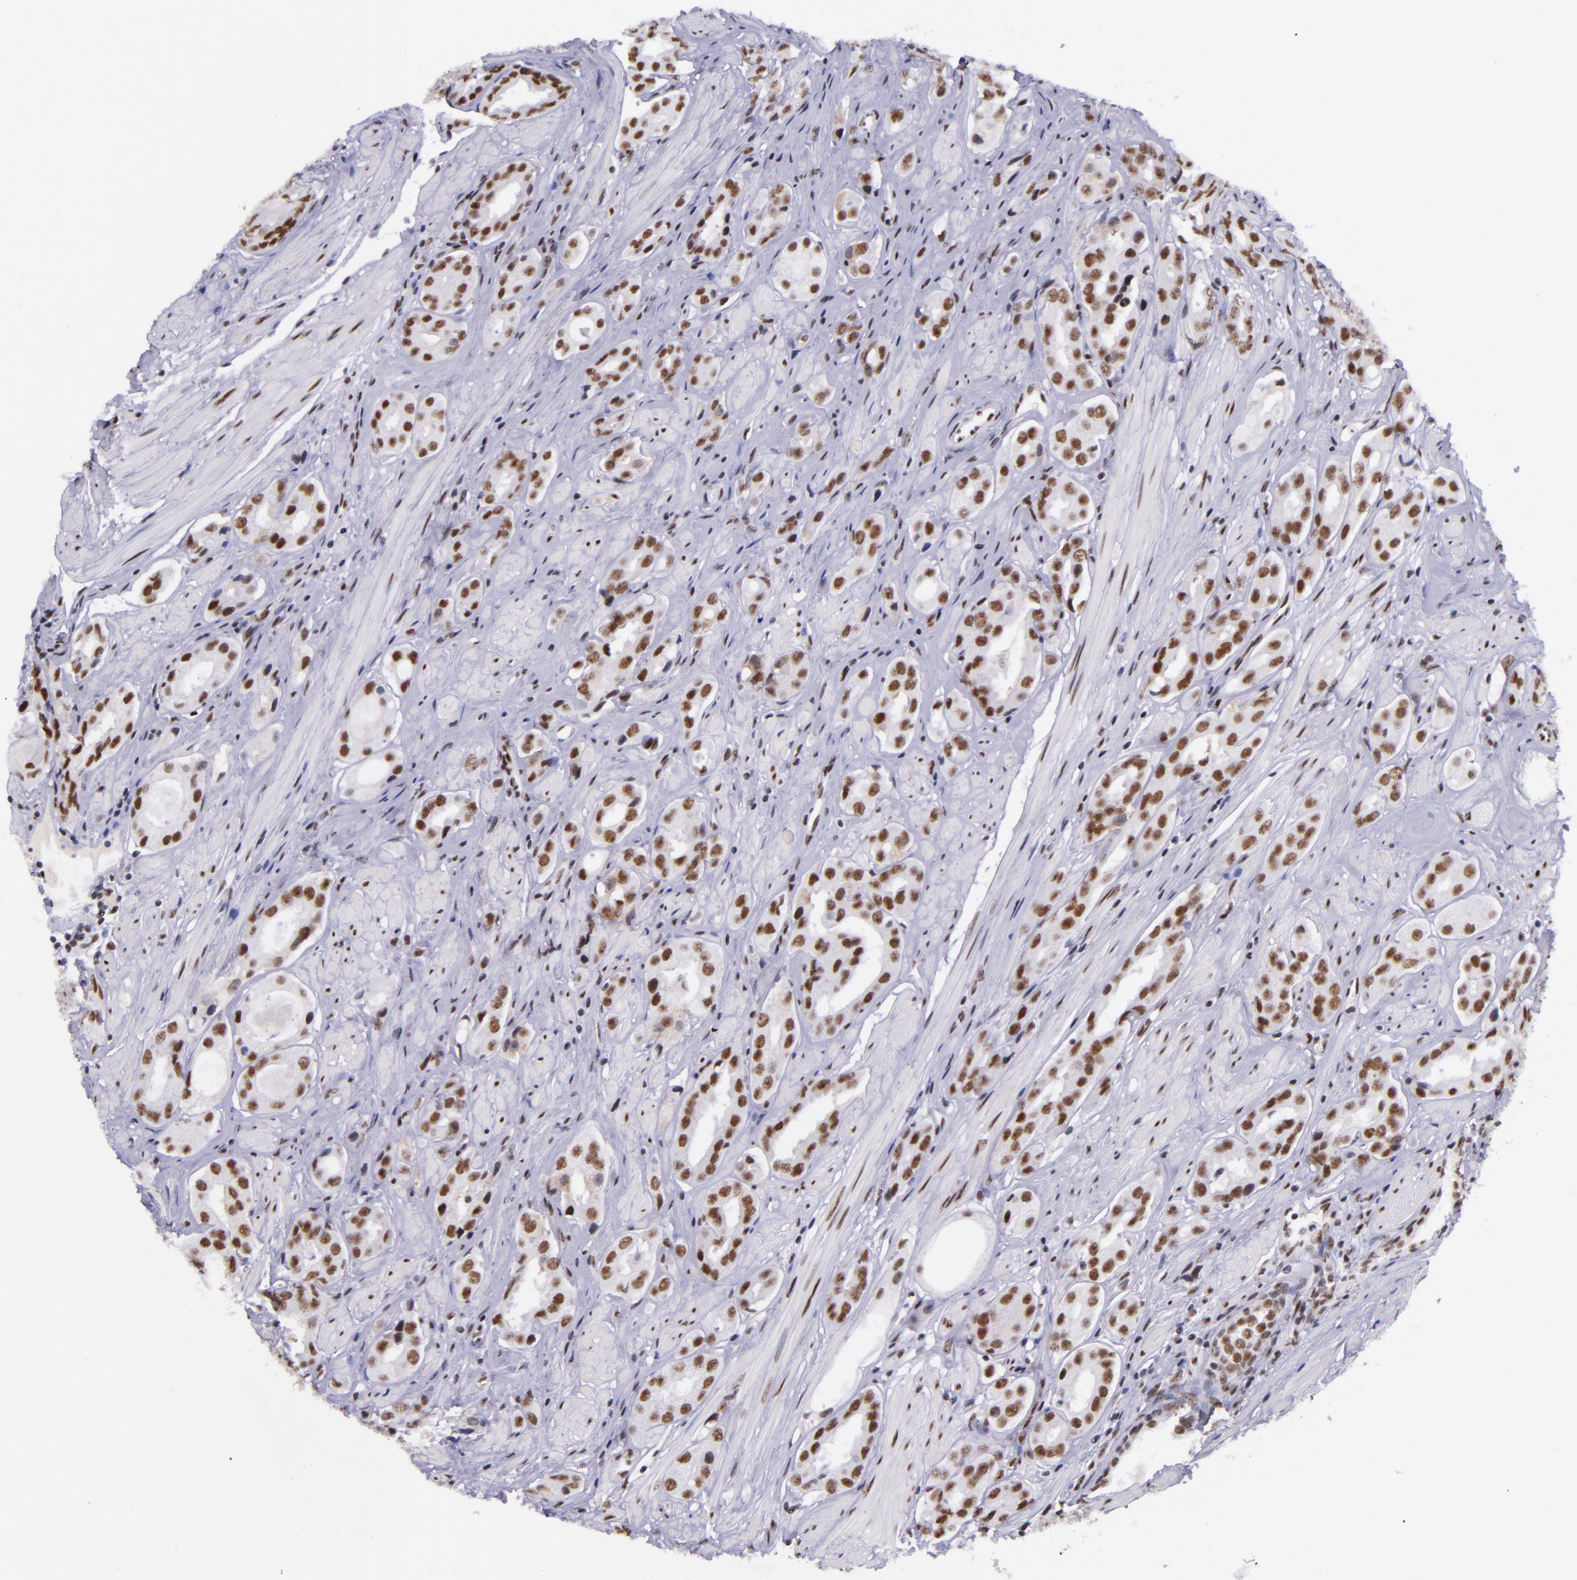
{"staining": {"intensity": "moderate", "quantity": ">75%", "location": "nuclear"}, "tissue": "prostate cancer", "cell_type": "Tumor cells", "image_type": "cancer", "snomed": [{"axis": "morphology", "description": "Adenocarcinoma, Medium grade"}, {"axis": "topography", "description": "Prostate"}], "caption": "Protein positivity by immunohistochemistry (IHC) reveals moderate nuclear expression in about >75% of tumor cells in prostate adenocarcinoma (medium-grade). (IHC, brightfield microscopy, high magnification).", "gene": "GPKOW", "patient": {"sex": "male", "age": 53}}